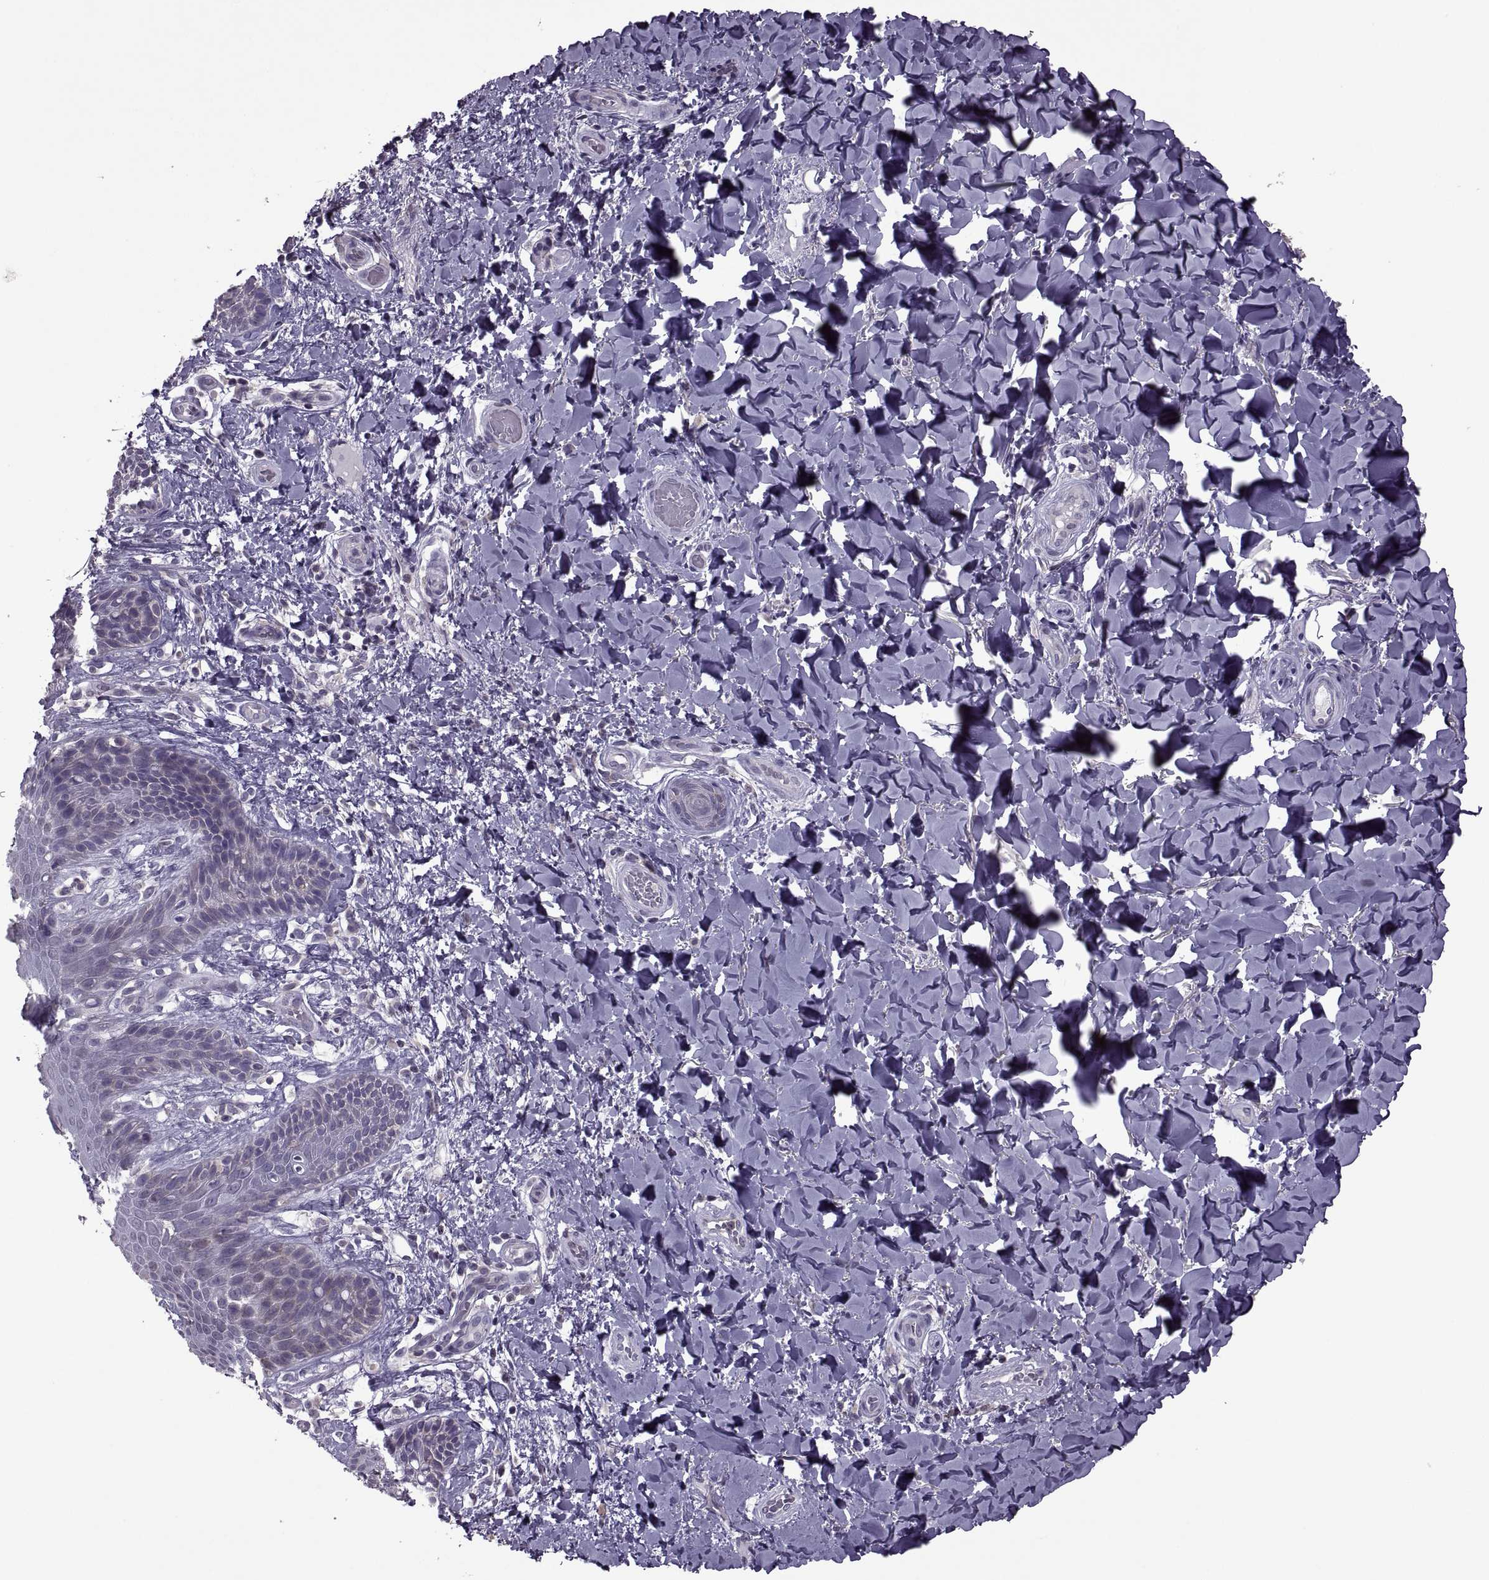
{"staining": {"intensity": "moderate", "quantity": "<25%", "location": "cytoplasmic/membranous"}, "tissue": "skin", "cell_type": "Epidermal cells", "image_type": "normal", "snomed": [{"axis": "morphology", "description": "Normal tissue, NOS"}, {"axis": "topography", "description": "Anal"}], "caption": "Epidermal cells exhibit low levels of moderate cytoplasmic/membranous positivity in about <25% of cells in benign human skin.", "gene": "PABPC1", "patient": {"sex": "male", "age": 36}}